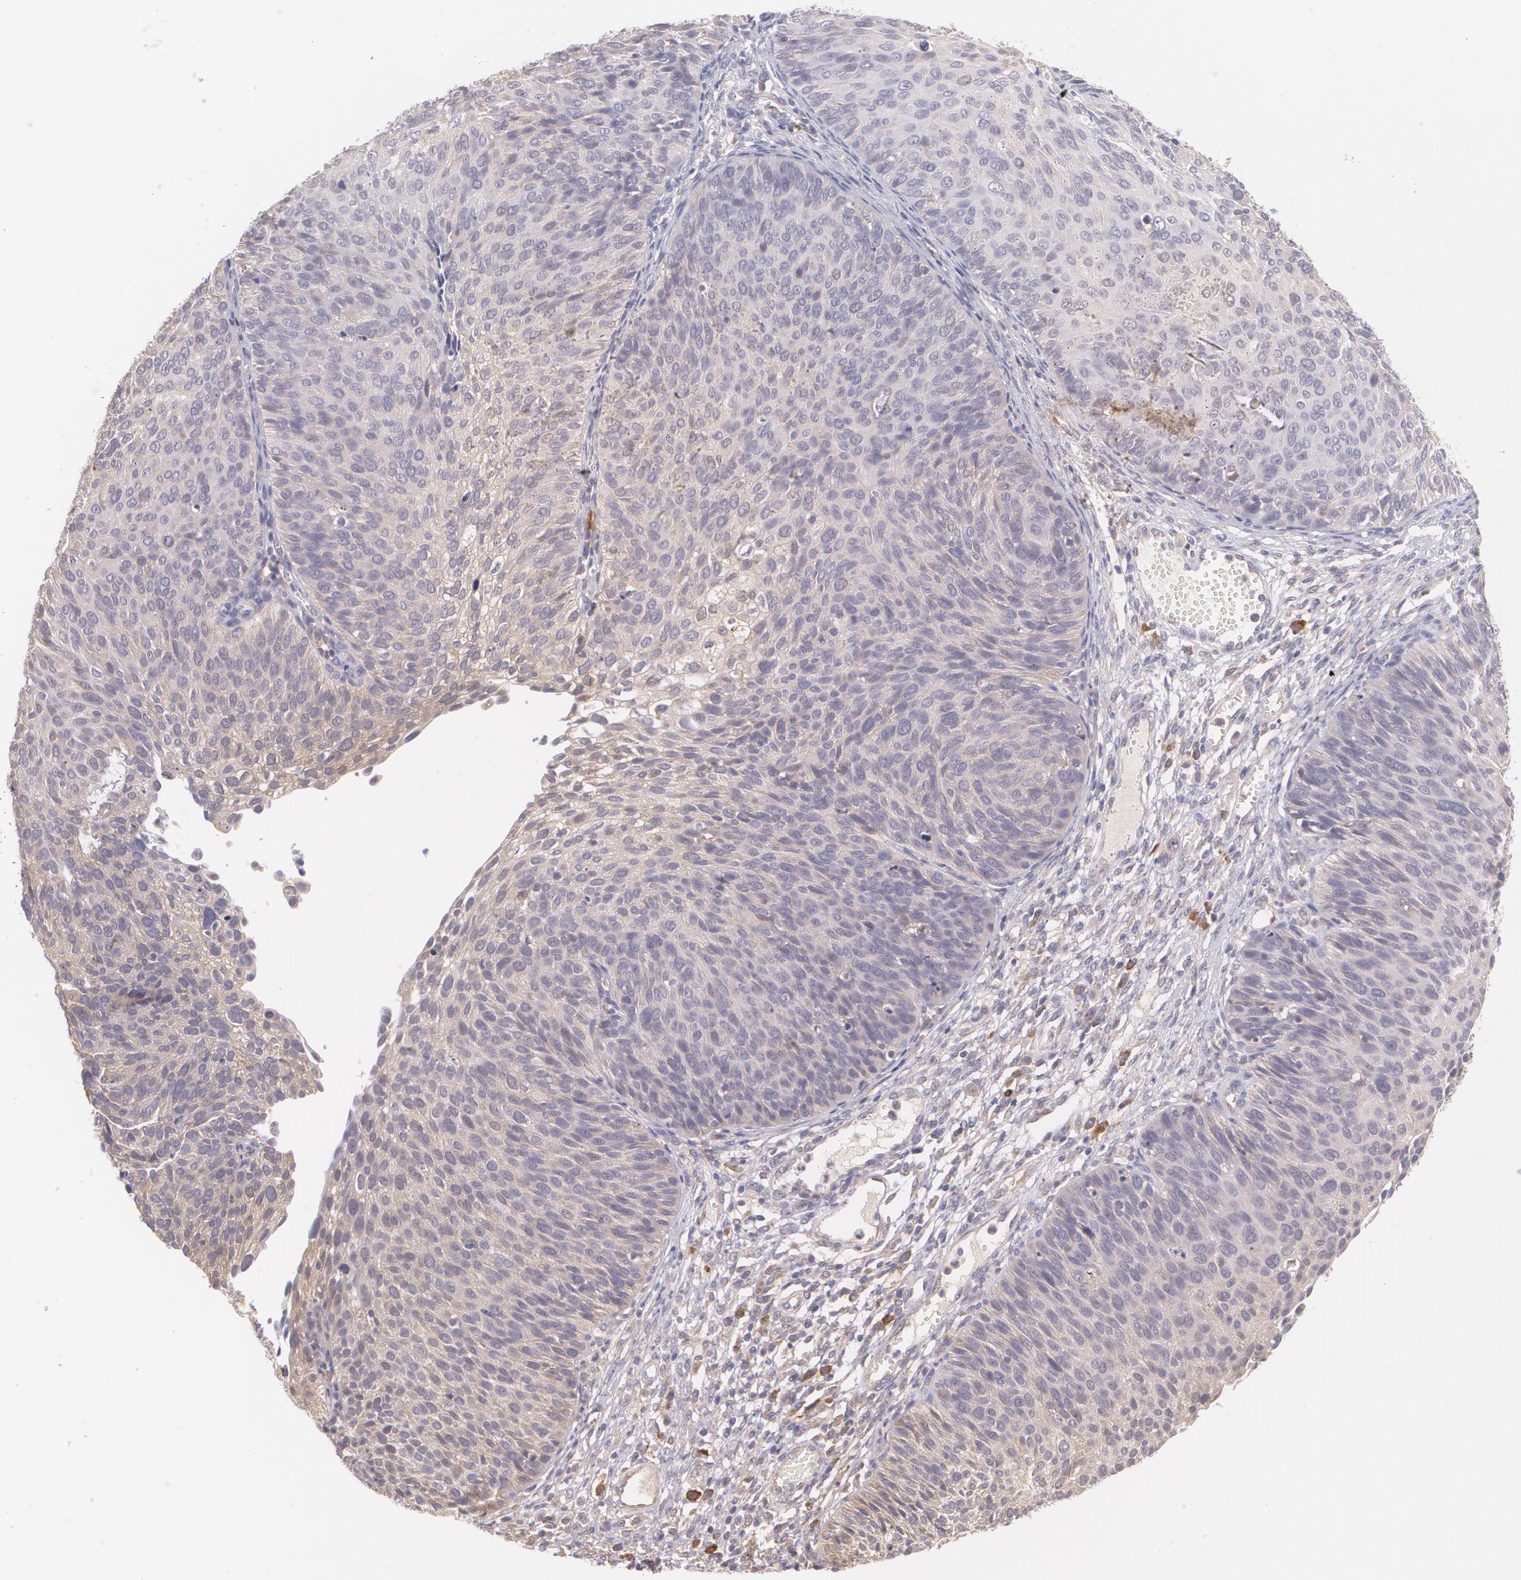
{"staining": {"intensity": "weak", "quantity": ">75%", "location": "cytoplasmic/membranous"}, "tissue": "cervical cancer", "cell_type": "Tumor cells", "image_type": "cancer", "snomed": [{"axis": "morphology", "description": "Squamous cell carcinoma, NOS"}, {"axis": "topography", "description": "Cervix"}], "caption": "Human cervical squamous cell carcinoma stained for a protein (brown) reveals weak cytoplasmic/membranous positive staining in approximately >75% of tumor cells.", "gene": "CCL17", "patient": {"sex": "female", "age": 36}}